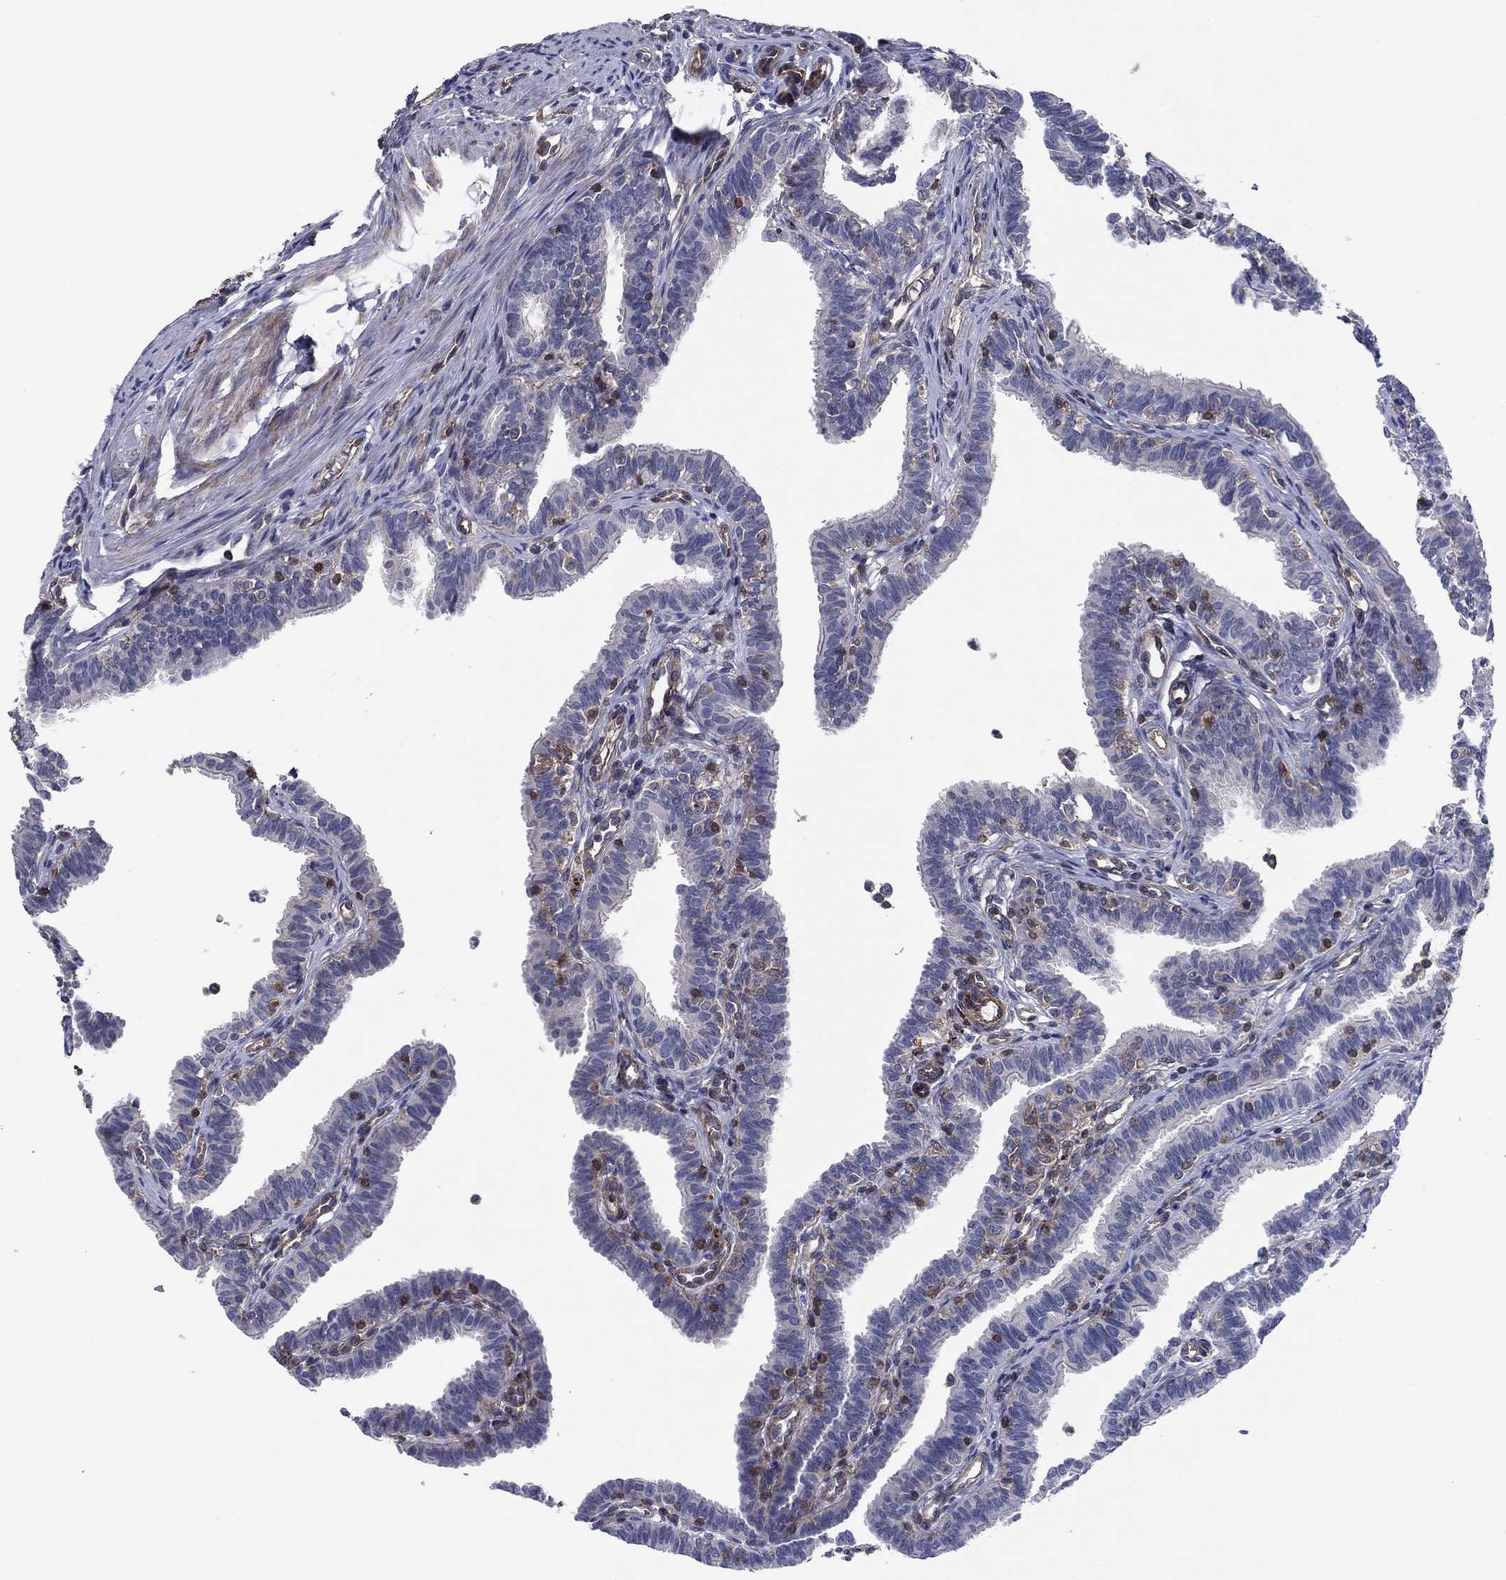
{"staining": {"intensity": "negative", "quantity": "none", "location": "none"}, "tissue": "fallopian tube", "cell_type": "Glandular cells", "image_type": "normal", "snomed": [{"axis": "morphology", "description": "Normal tissue, NOS"}, {"axis": "topography", "description": "Fallopian tube"}], "caption": "A micrograph of fallopian tube stained for a protein demonstrates no brown staining in glandular cells. (DAB immunohistochemistry, high magnification).", "gene": "PSD4", "patient": {"sex": "female", "age": 36}}